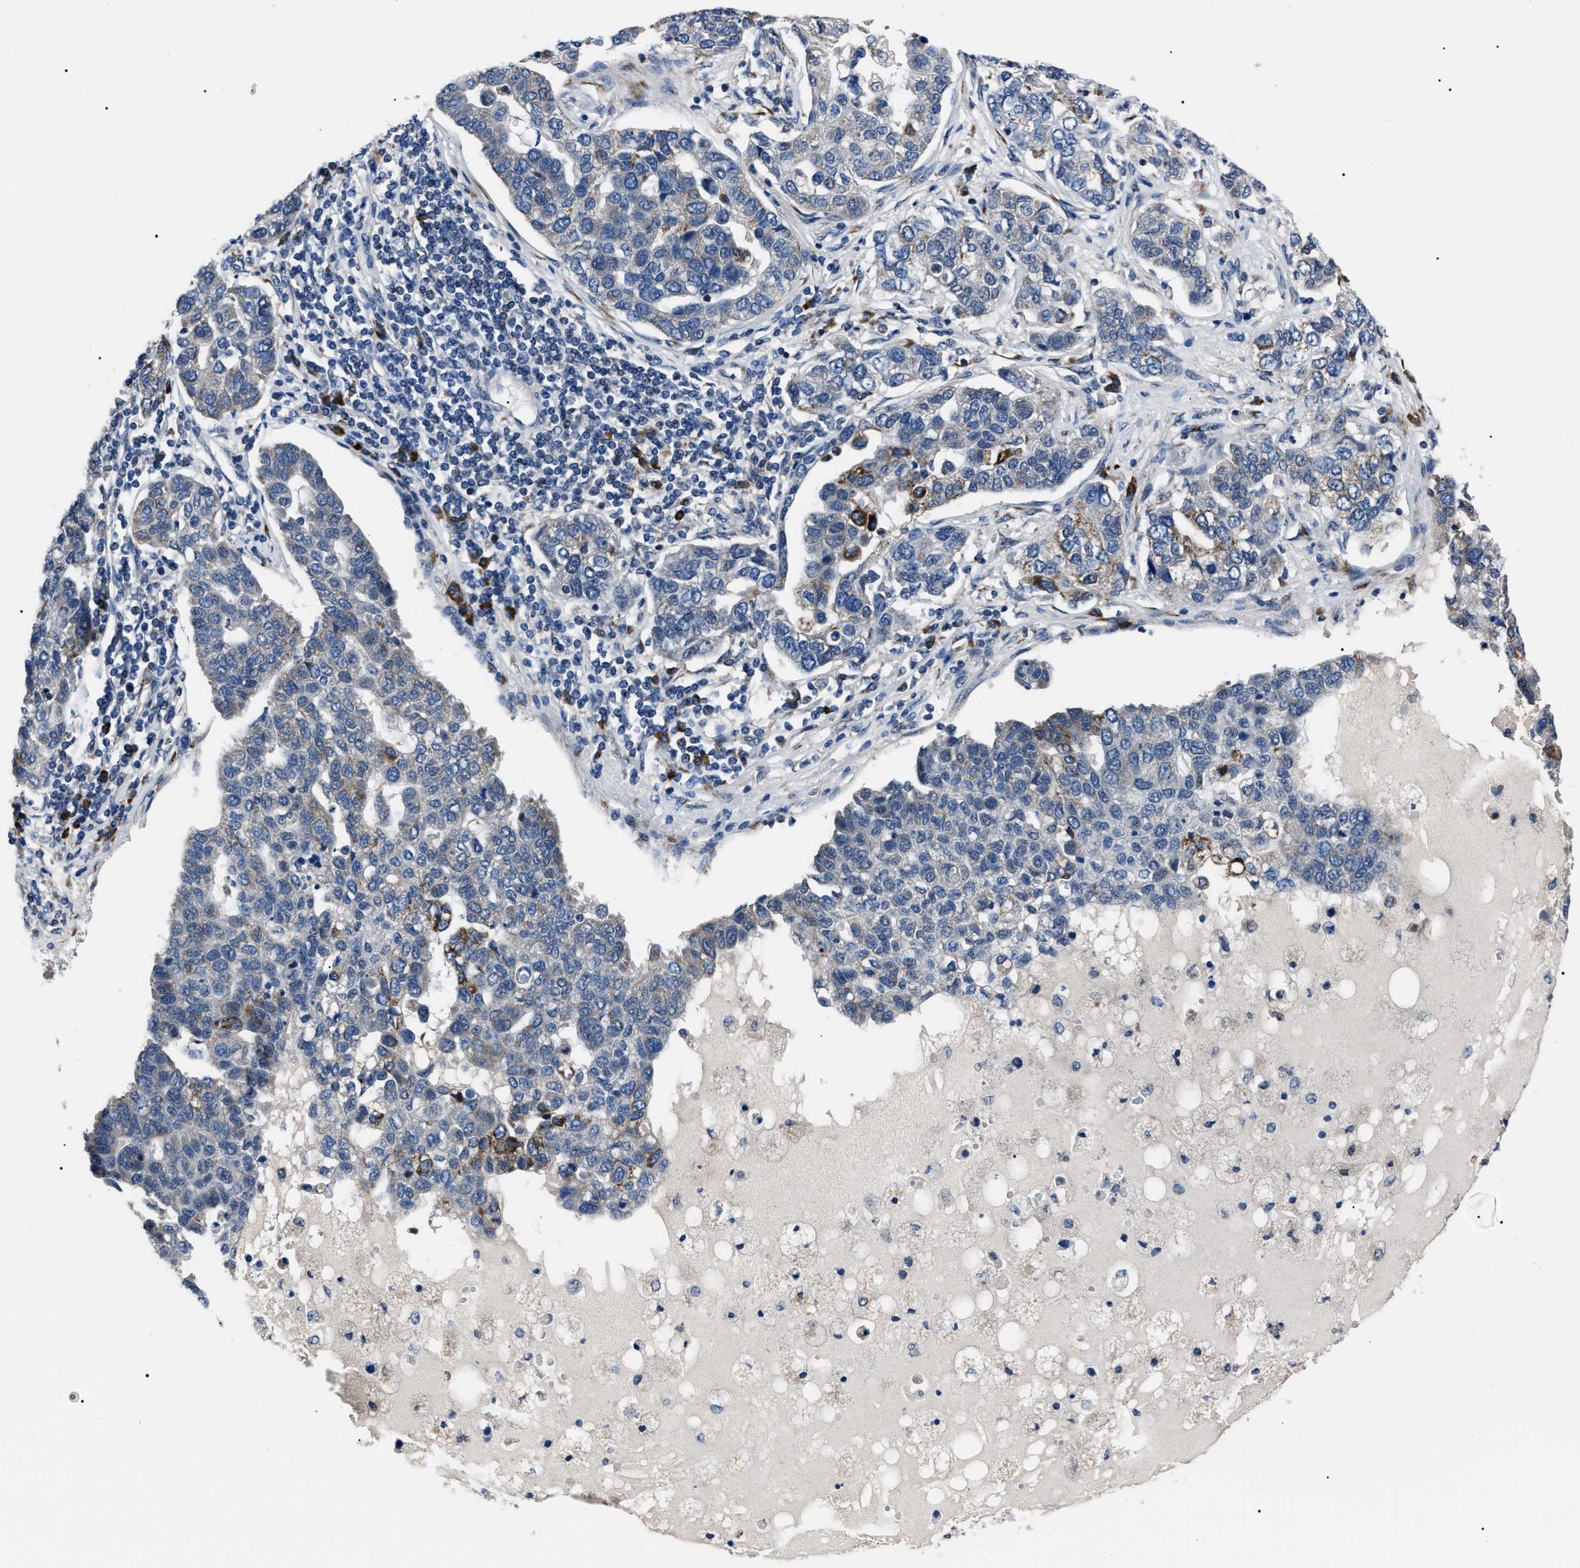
{"staining": {"intensity": "moderate", "quantity": "<25%", "location": "cytoplasmic/membranous"}, "tissue": "pancreatic cancer", "cell_type": "Tumor cells", "image_type": "cancer", "snomed": [{"axis": "morphology", "description": "Adenocarcinoma, NOS"}, {"axis": "topography", "description": "Pancreas"}], "caption": "Protein staining exhibits moderate cytoplasmic/membranous expression in approximately <25% of tumor cells in adenocarcinoma (pancreatic).", "gene": "LRRC14", "patient": {"sex": "female", "age": 61}}